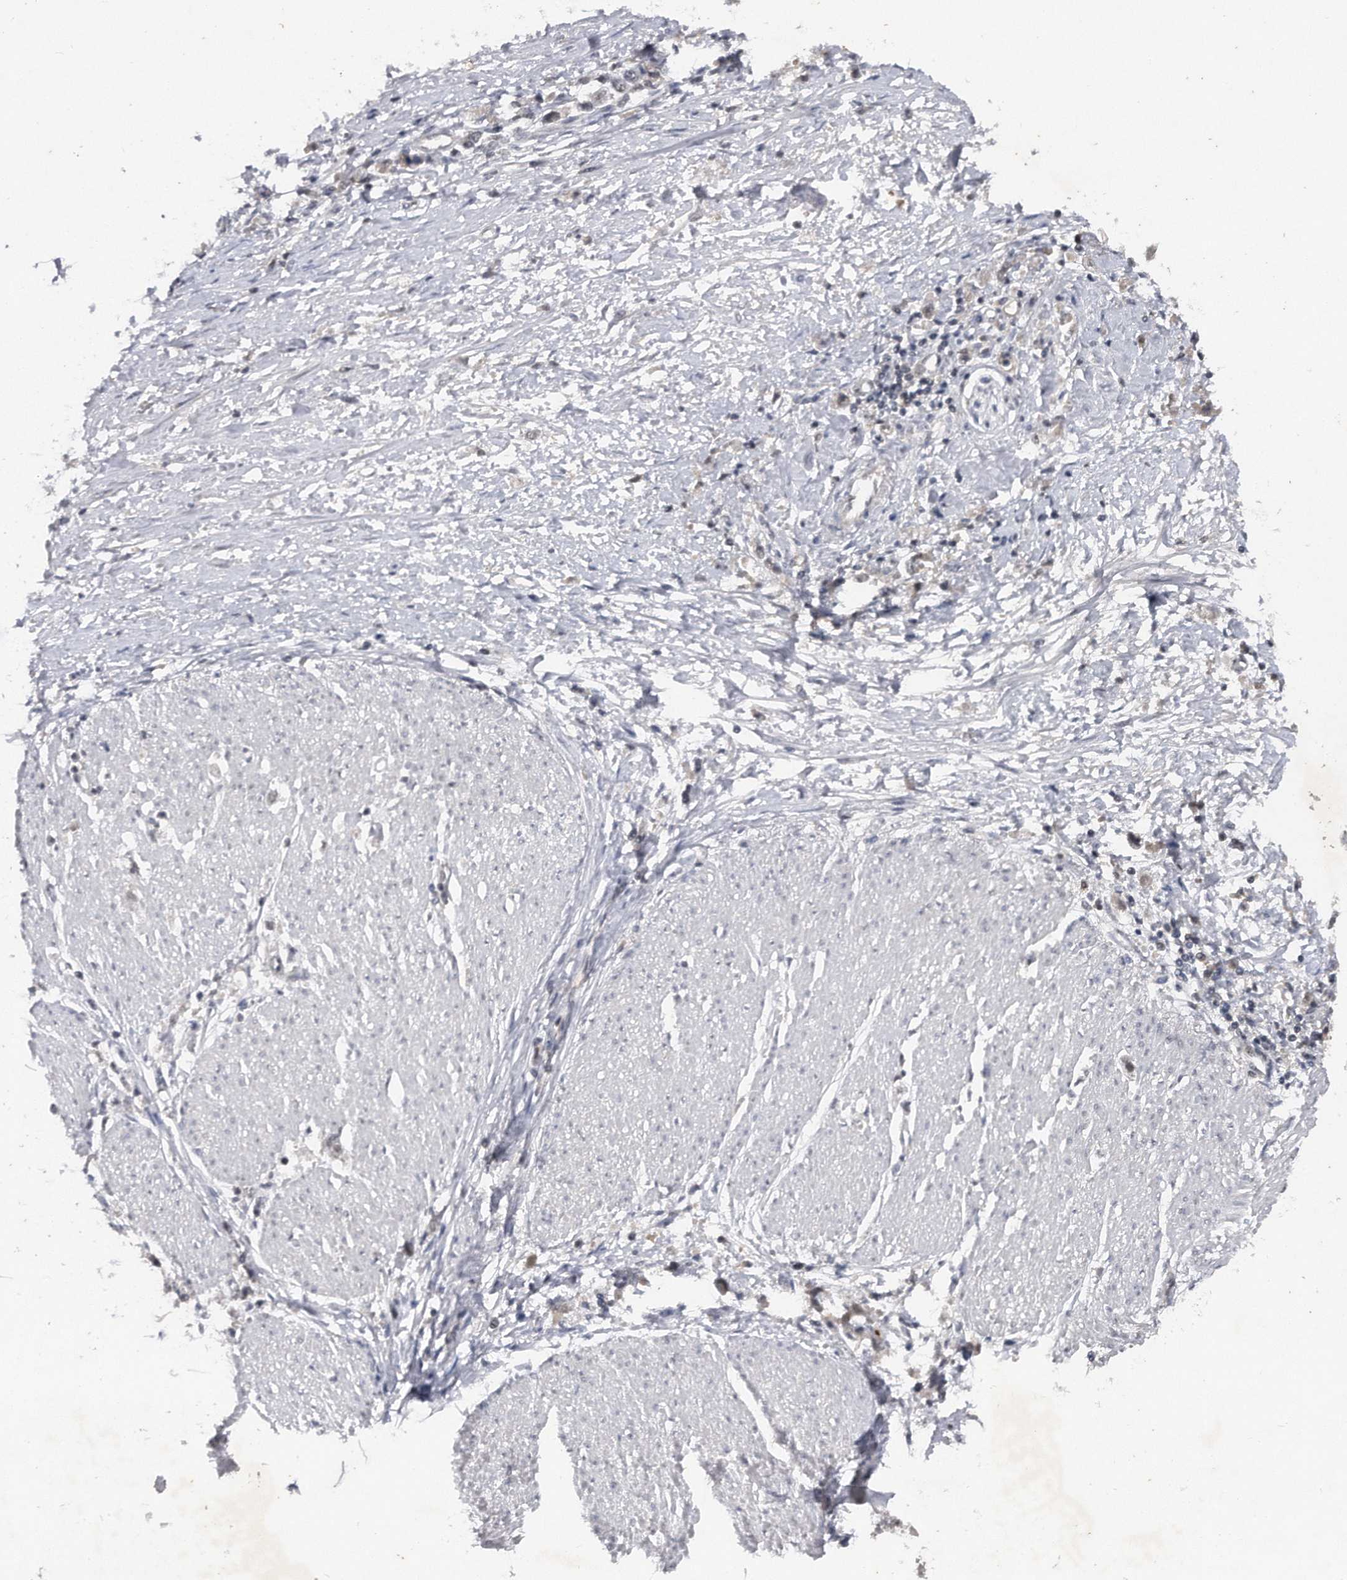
{"staining": {"intensity": "weak", "quantity": "<25%", "location": "nuclear"}, "tissue": "stomach cancer", "cell_type": "Tumor cells", "image_type": "cancer", "snomed": [{"axis": "morphology", "description": "Adenocarcinoma, NOS"}, {"axis": "topography", "description": "Stomach"}], "caption": "Immunohistochemistry (IHC) micrograph of stomach cancer stained for a protein (brown), which shows no staining in tumor cells.", "gene": "VIRMA", "patient": {"sex": "female", "age": 59}}